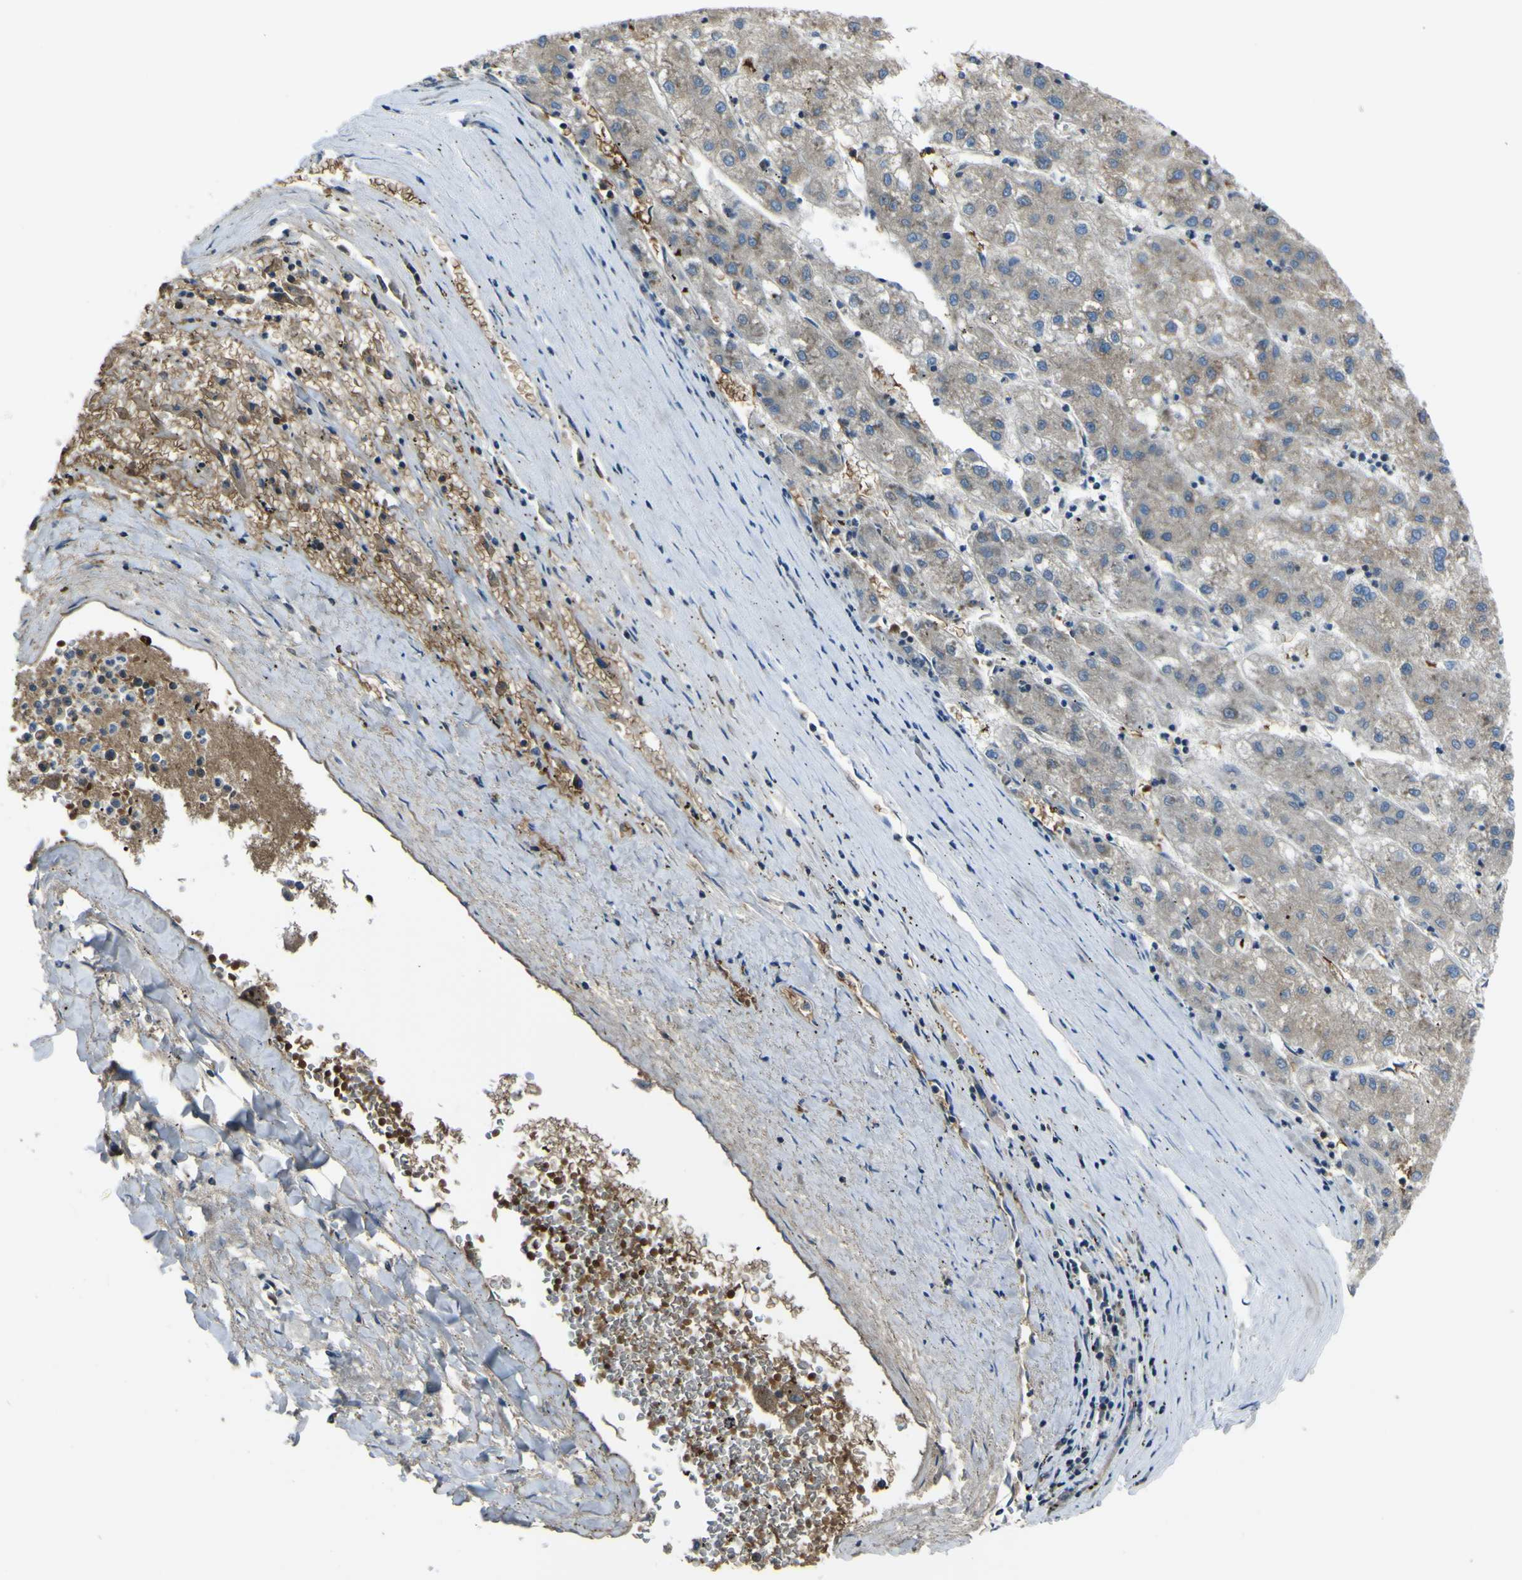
{"staining": {"intensity": "moderate", "quantity": ">75%", "location": "cytoplasmic/membranous"}, "tissue": "liver cancer", "cell_type": "Tumor cells", "image_type": "cancer", "snomed": [{"axis": "morphology", "description": "Carcinoma, Hepatocellular, NOS"}, {"axis": "topography", "description": "Liver"}], "caption": "An immunohistochemistry (IHC) photomicrograph of tumor tissue is shown. Protein staining in brown highlights moderate cytoplasmic/membranous positivity in liver hepatocellular carcinoma within tumor cells. (DAB IHC, brown staining for protein, blue staining for nuclei).", "gene": "STIM1", "patient": {"sex": "male", "age": 72}}